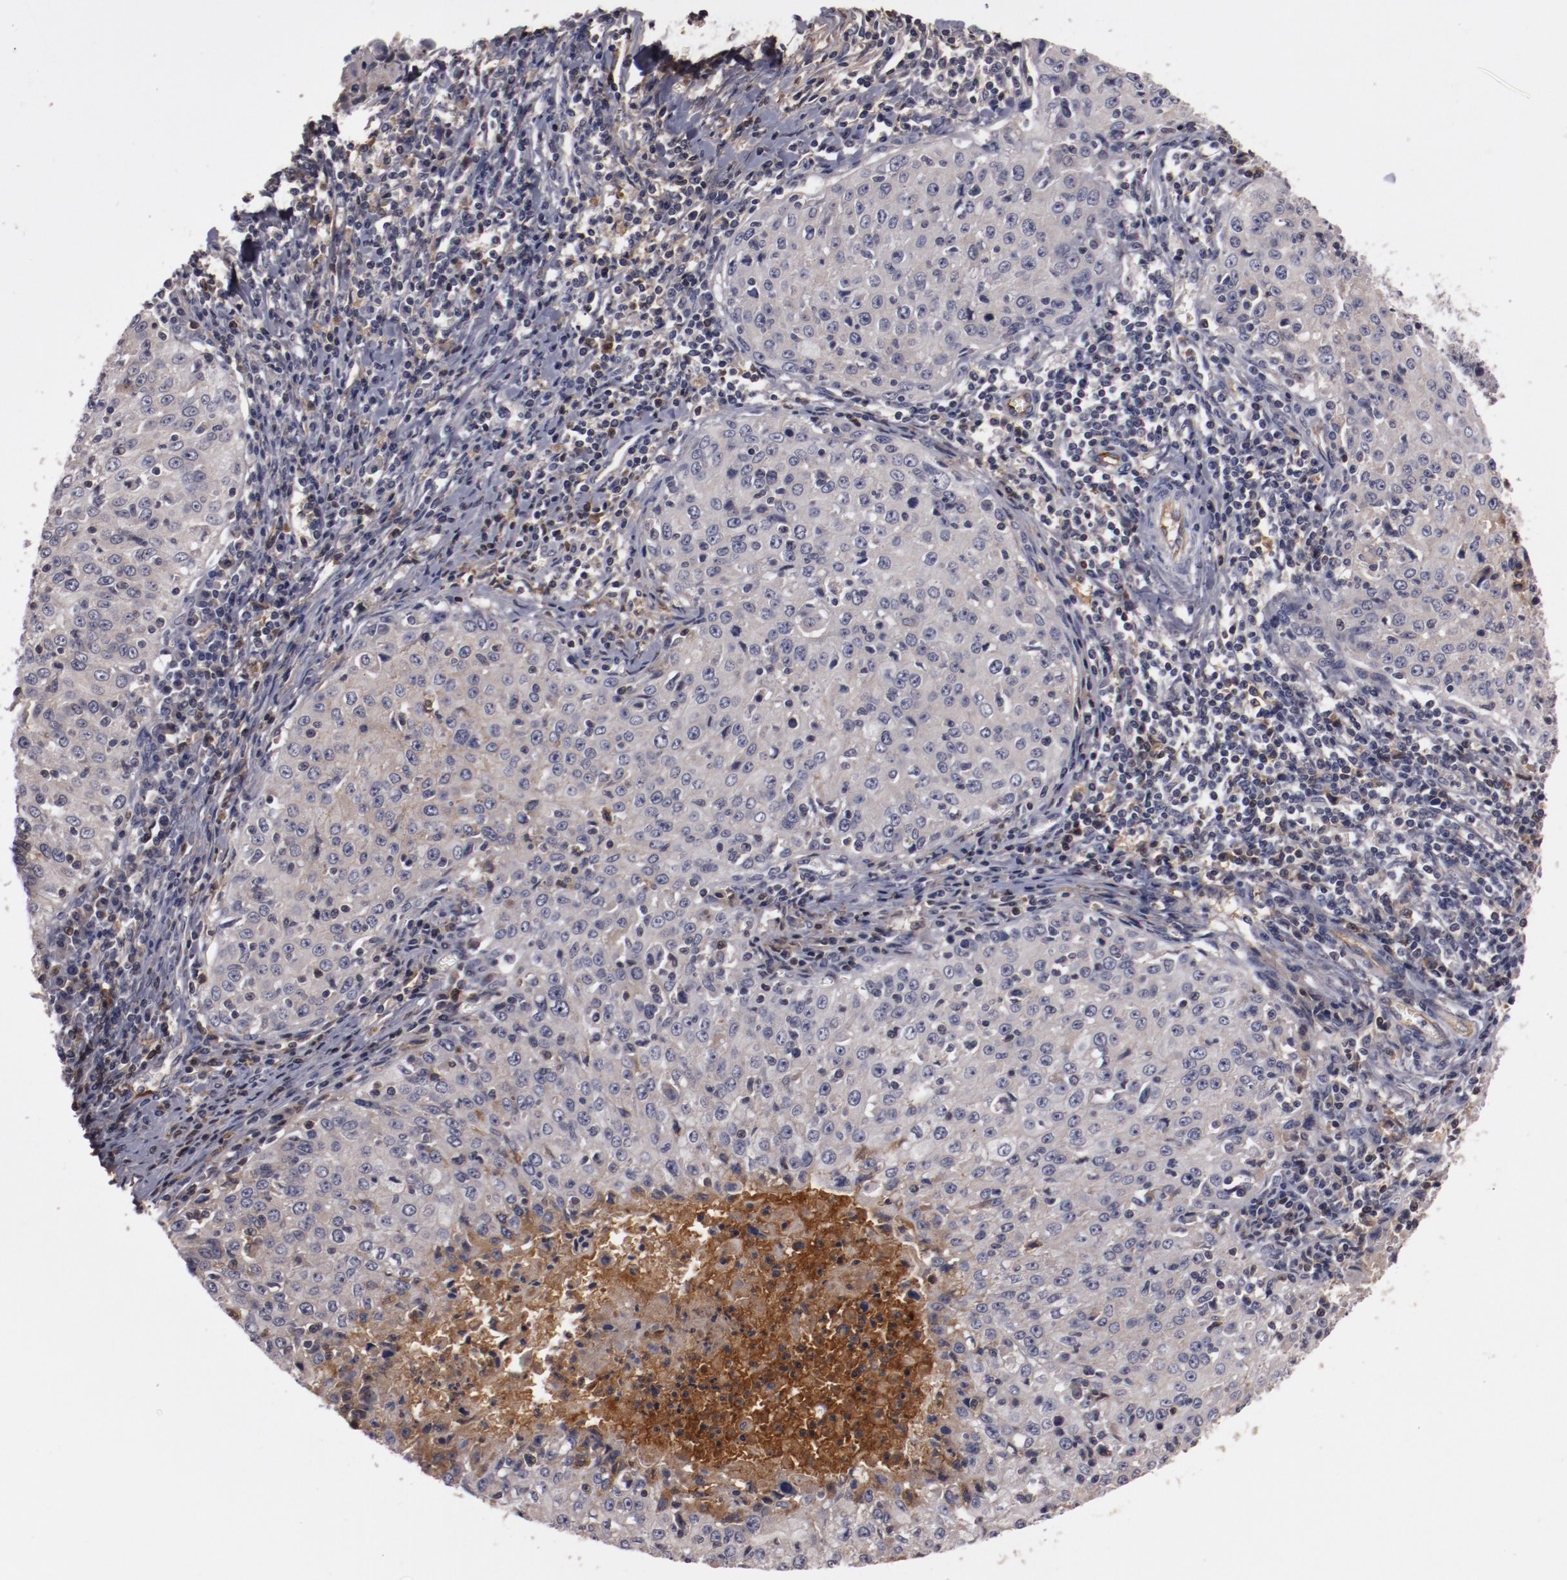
{"staining": {"intensity": "negative", "quantity": "none", "location": "none"}, "tissue": "cervical cancer", "cell_type": "Tumor cells", "image_type": "cancer", "snomed": [{"axis": "morphology", "description": "Squamous cell carcinoma, NOS"}, {"axis": "topography", "description": "Cervix"}], "caption": "Immunohistochemistry photomicrograph of human cervical squamous cell carcinoma stained for a protein (brown), which exhibits no staining in tumor cells.", "gene": "MBL2", "patient": {"sex": "female", "age": 27}}